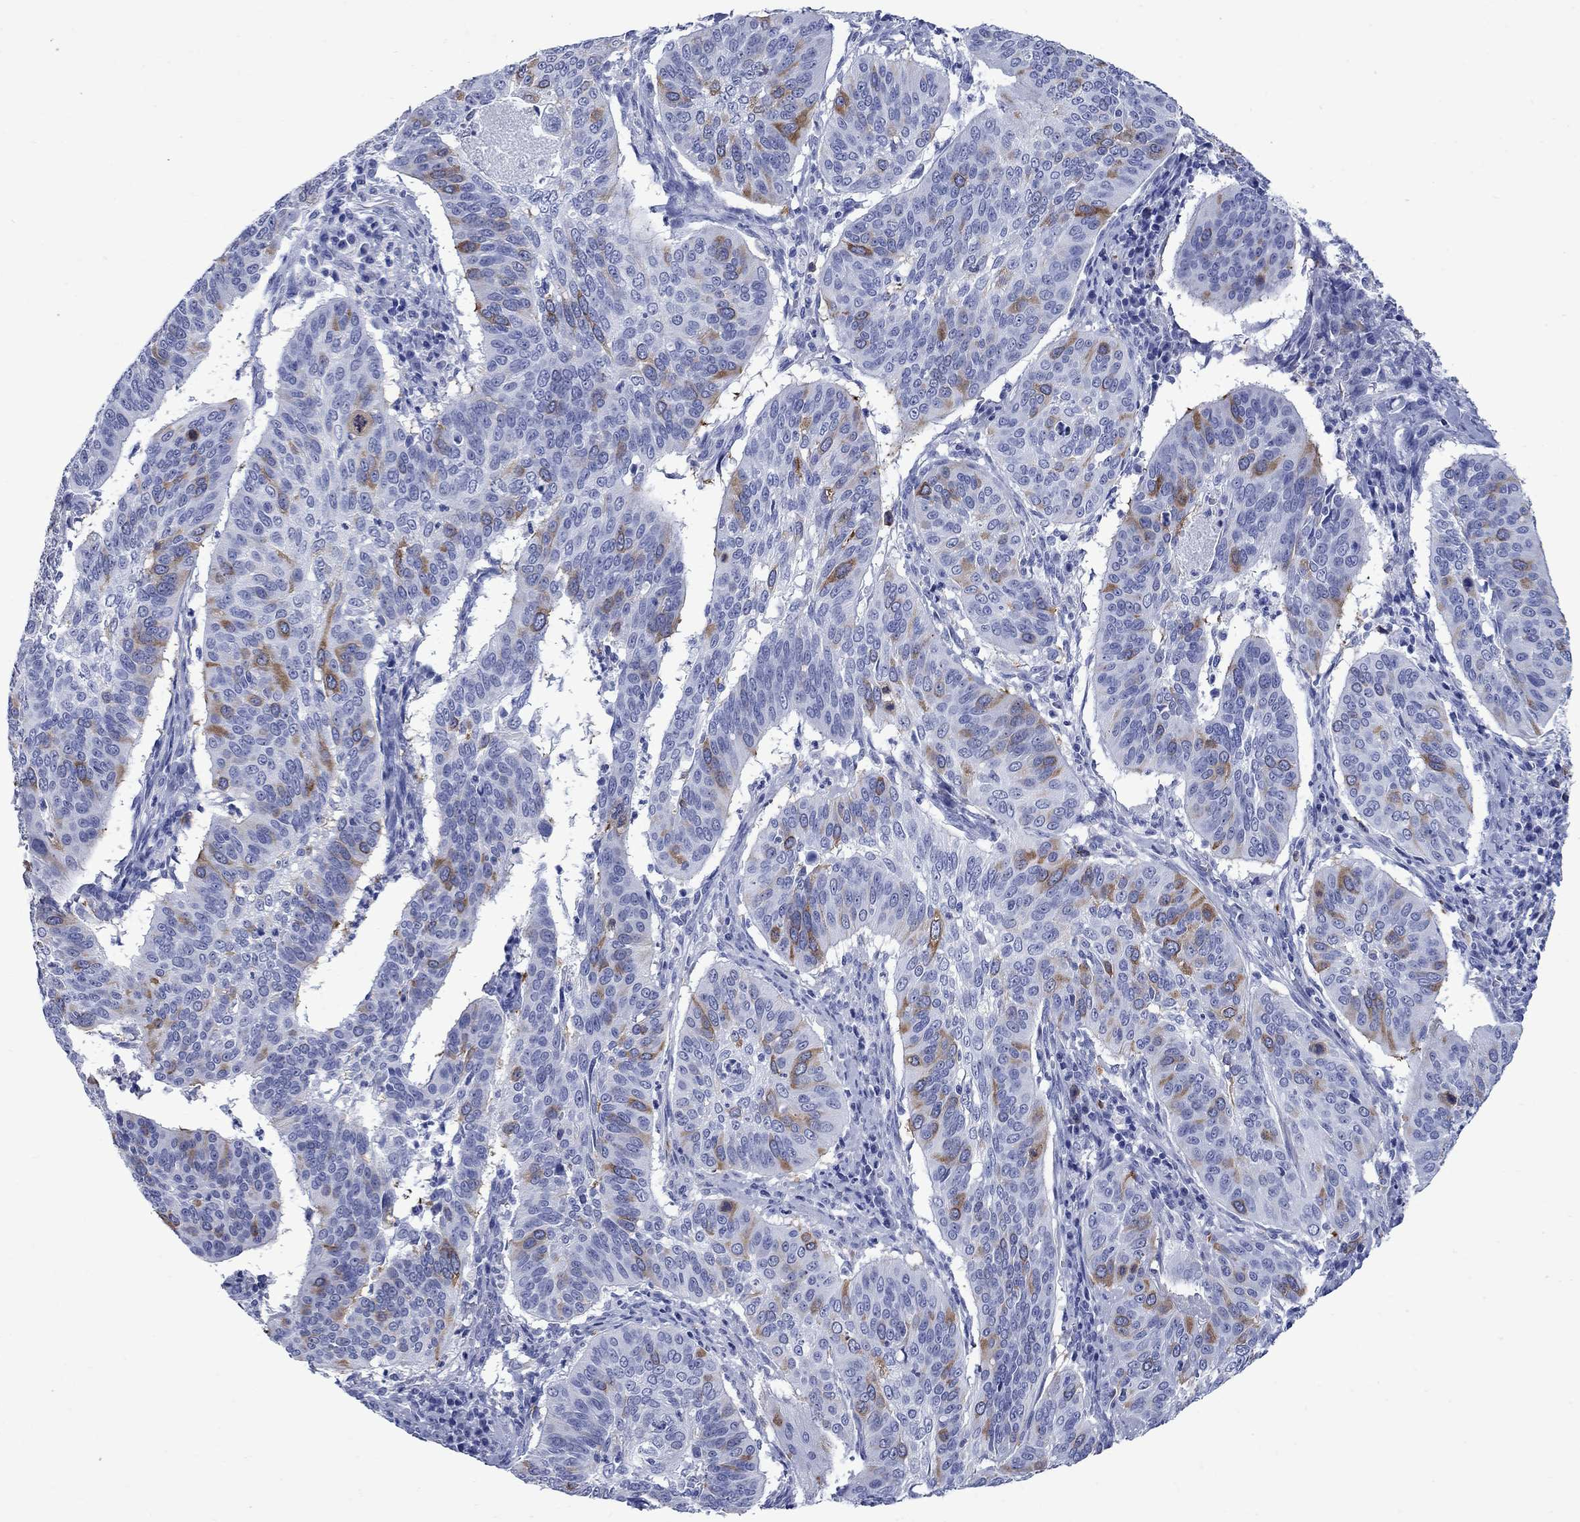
{"staining": {"intensity": "strong", "quantity": "<25%", "location": "cytoplasmic/membranous"}, "tissue": "cervical cancer", "cell_type": "Tumor cells", "image_type": "cancer", "snomed": [{"axis": "morphology", "description": "Normal tissue, NOS"}, {"axis": "morphology", "description": "Squamous cell carcinoma, NOS"}, {"axis": "topography", "description": "Cervix"}], "caption": "DAB immunohistochemical staining of human cervical cancer (squamous cell carcinoma) reveals strong cytoplasmic/membranous protein staining in approximately <25% of tumor cells.", "gene": "TACC3", "patient": {"sex": "female", "age": 39}}